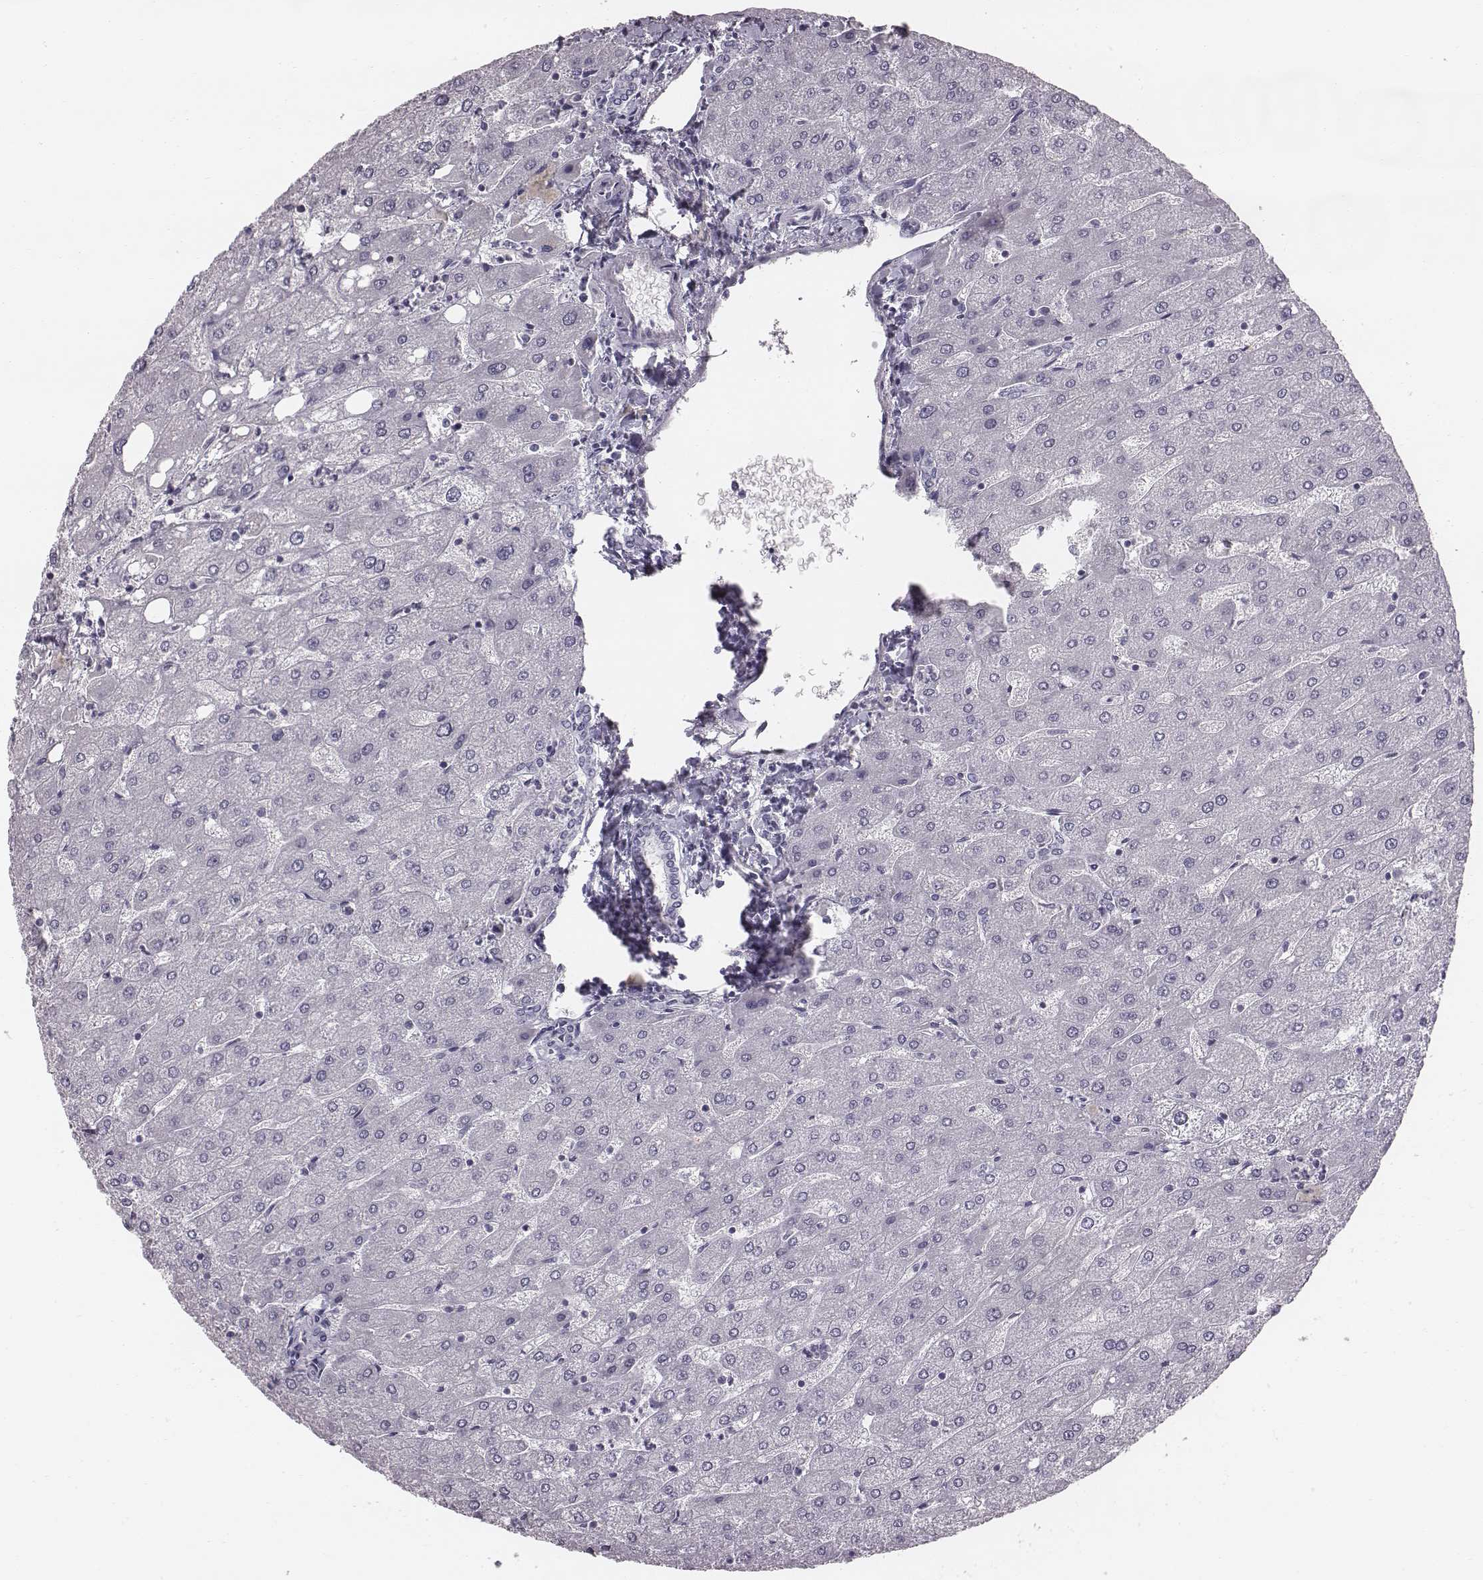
{"staining": {"intensity": "negative", "quantity": "none", "location": "none"}, "tissue": "liver", "cell_type": "Cholangiocytes", "image_type": "normal", "snomed": [{"axis": "morphology", "description": "Normal tissue, NOS"}, {"axis": "topography", "description": "Liver"}], "caption": "High power microscopy micrograph of an immunohistochemistry (IHC) photomicrograph of unremarkable liver, revealing no significant staining in cholangiocytes.", "gene": "ENSG00000284762", "patient": {"sex": "male", "age": 67}}